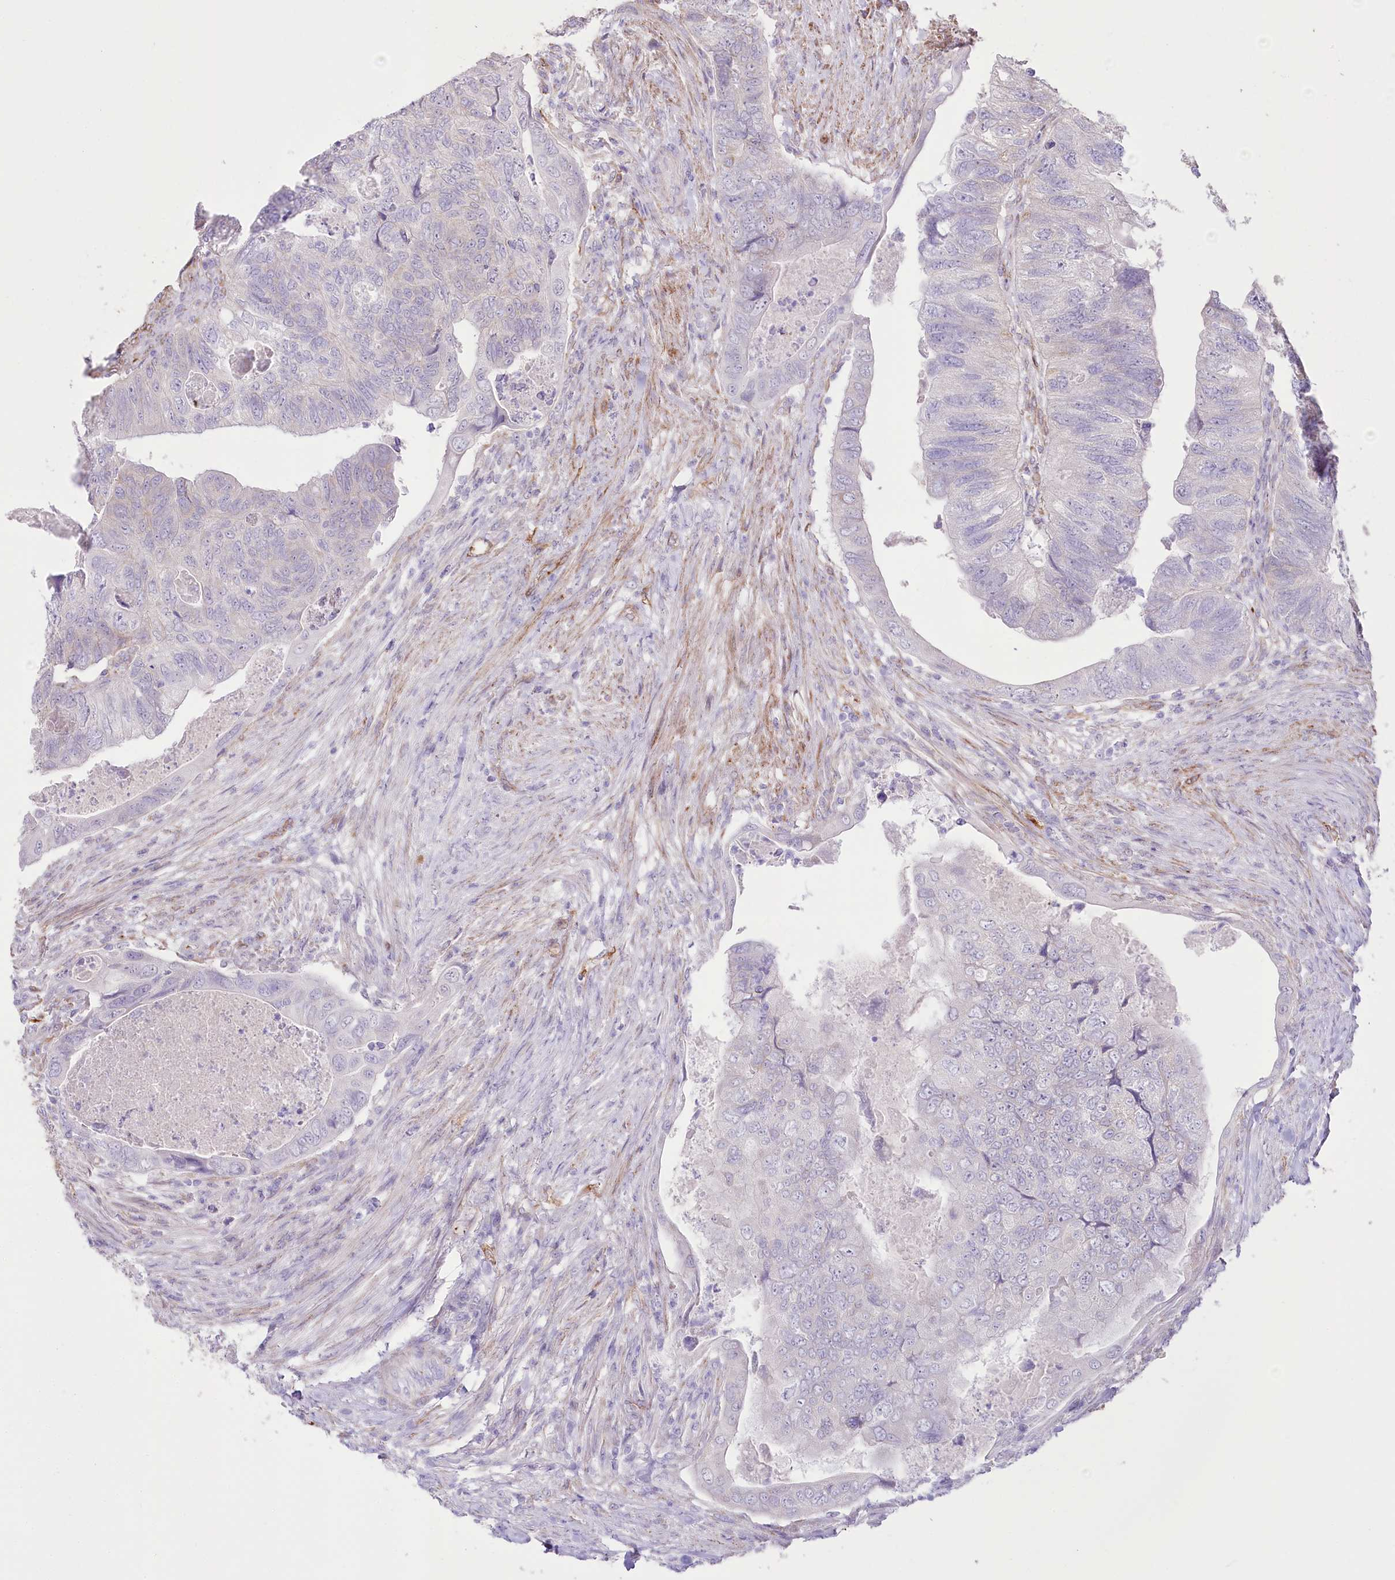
{"staining": {"intensity": "negative", "quantity": "none", "location": "none"}, "tissue": "colorectal cancer", "cell_type": "Tumor cells", "image_type": "cancer", "snomed": [{"axis": "morphology", "description": "Adenocarcinoma, NOS"}, {"axis": "topography", "description": "Rectum"}], "caption": "Immunohistochemistry (IHC) of human colorectal cancer reveals no expression in tumor cells.", "gene": "SLC39A10", "patient": {"sex": "male", "age": 63}}